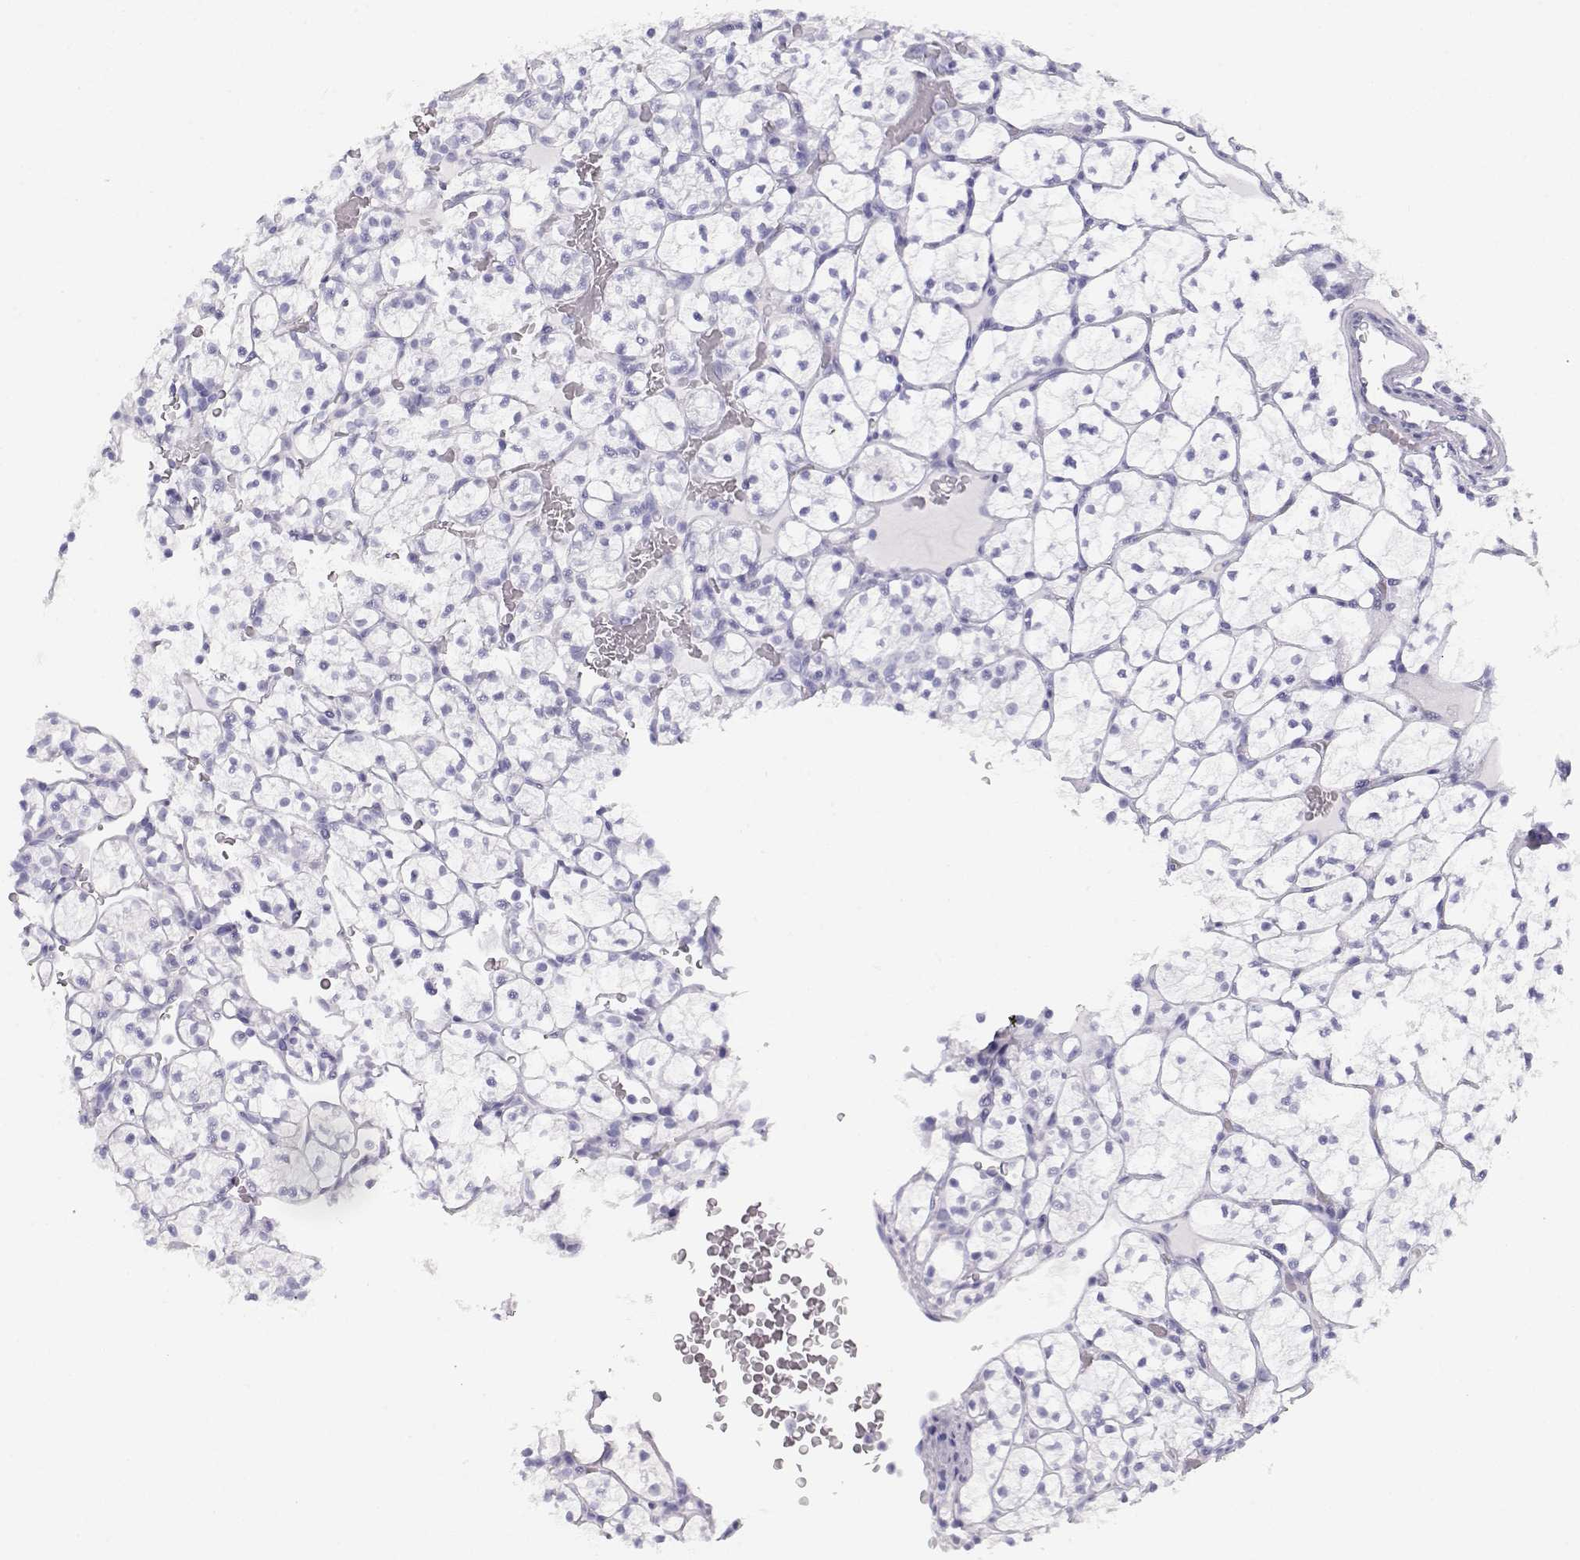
{"staining": {"intensity": "negative", "quantity": "none", "location": "none"}, "tissue": "renal cancer", "cell_type": "Tumor cells", "image_type": "cancer", "snomed": [{"axis": "morphology", "description": "Adenocarcinoma, NOS"}, {"axis": "topography", "description": "Kidney"}], "caption": "This is an immunohistochemistry (IHC) histopathology image of renal cancer (adenocarcinoma). There is no positivity in tumor cells.", "gene": "TKTL1", "patient": {"sex": "female", "age": 89}}